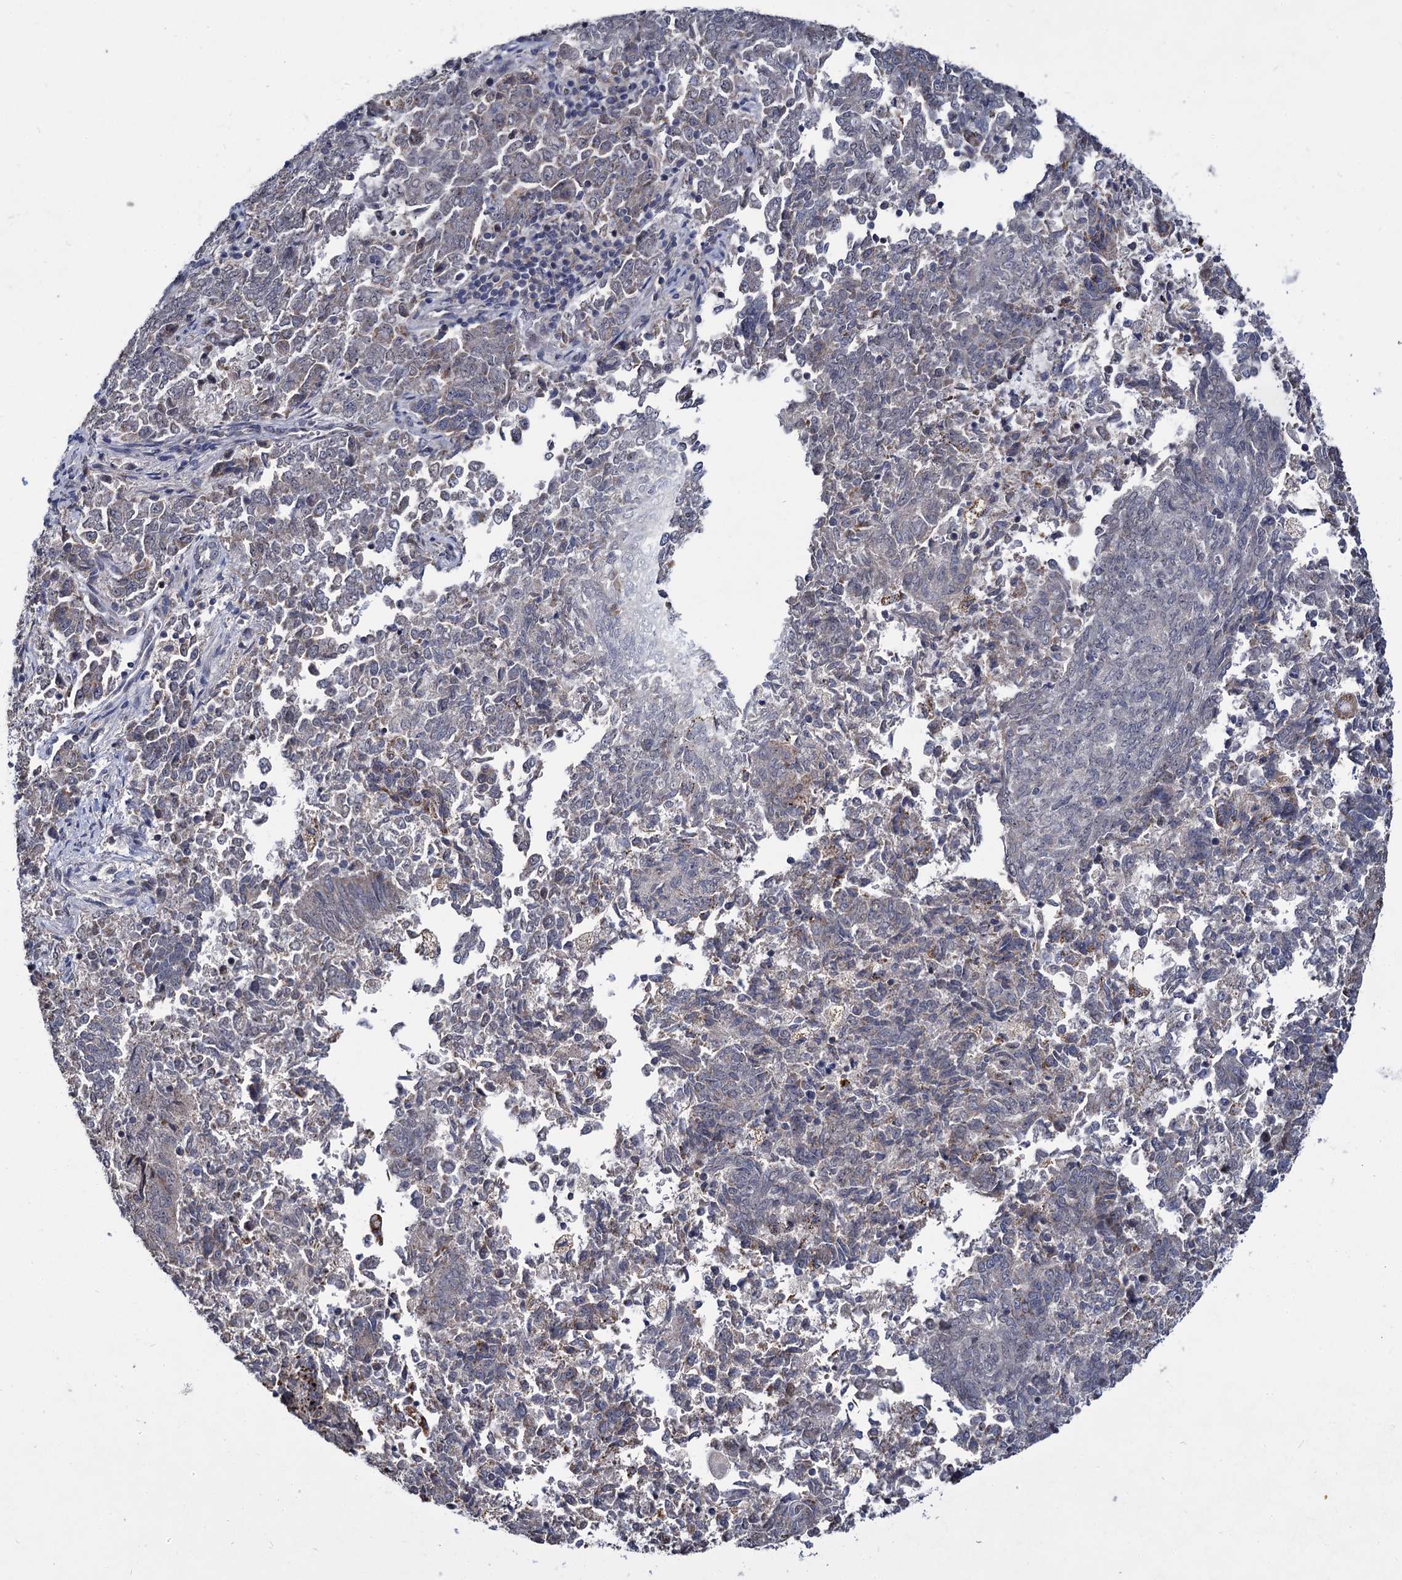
{"staining": {"intensity": "negative", "quantity": "none", "location": "none"}, "tissue": "endometrial cancer", "cell_type": "Tumor cells", "image_type": "cancer", "snomed": [{"axis": "morphology", "description": "Adenocarcinoma, NOS"}, {"axis": "topography", "description": "Endometrium"}], "caption": "The photomicrograph exhibits no staining of tumor cells in endometrial cancer (adenocarcinoma).", "gene": "RPUSD4", "patient": {"sex": "female", "age": 80}}